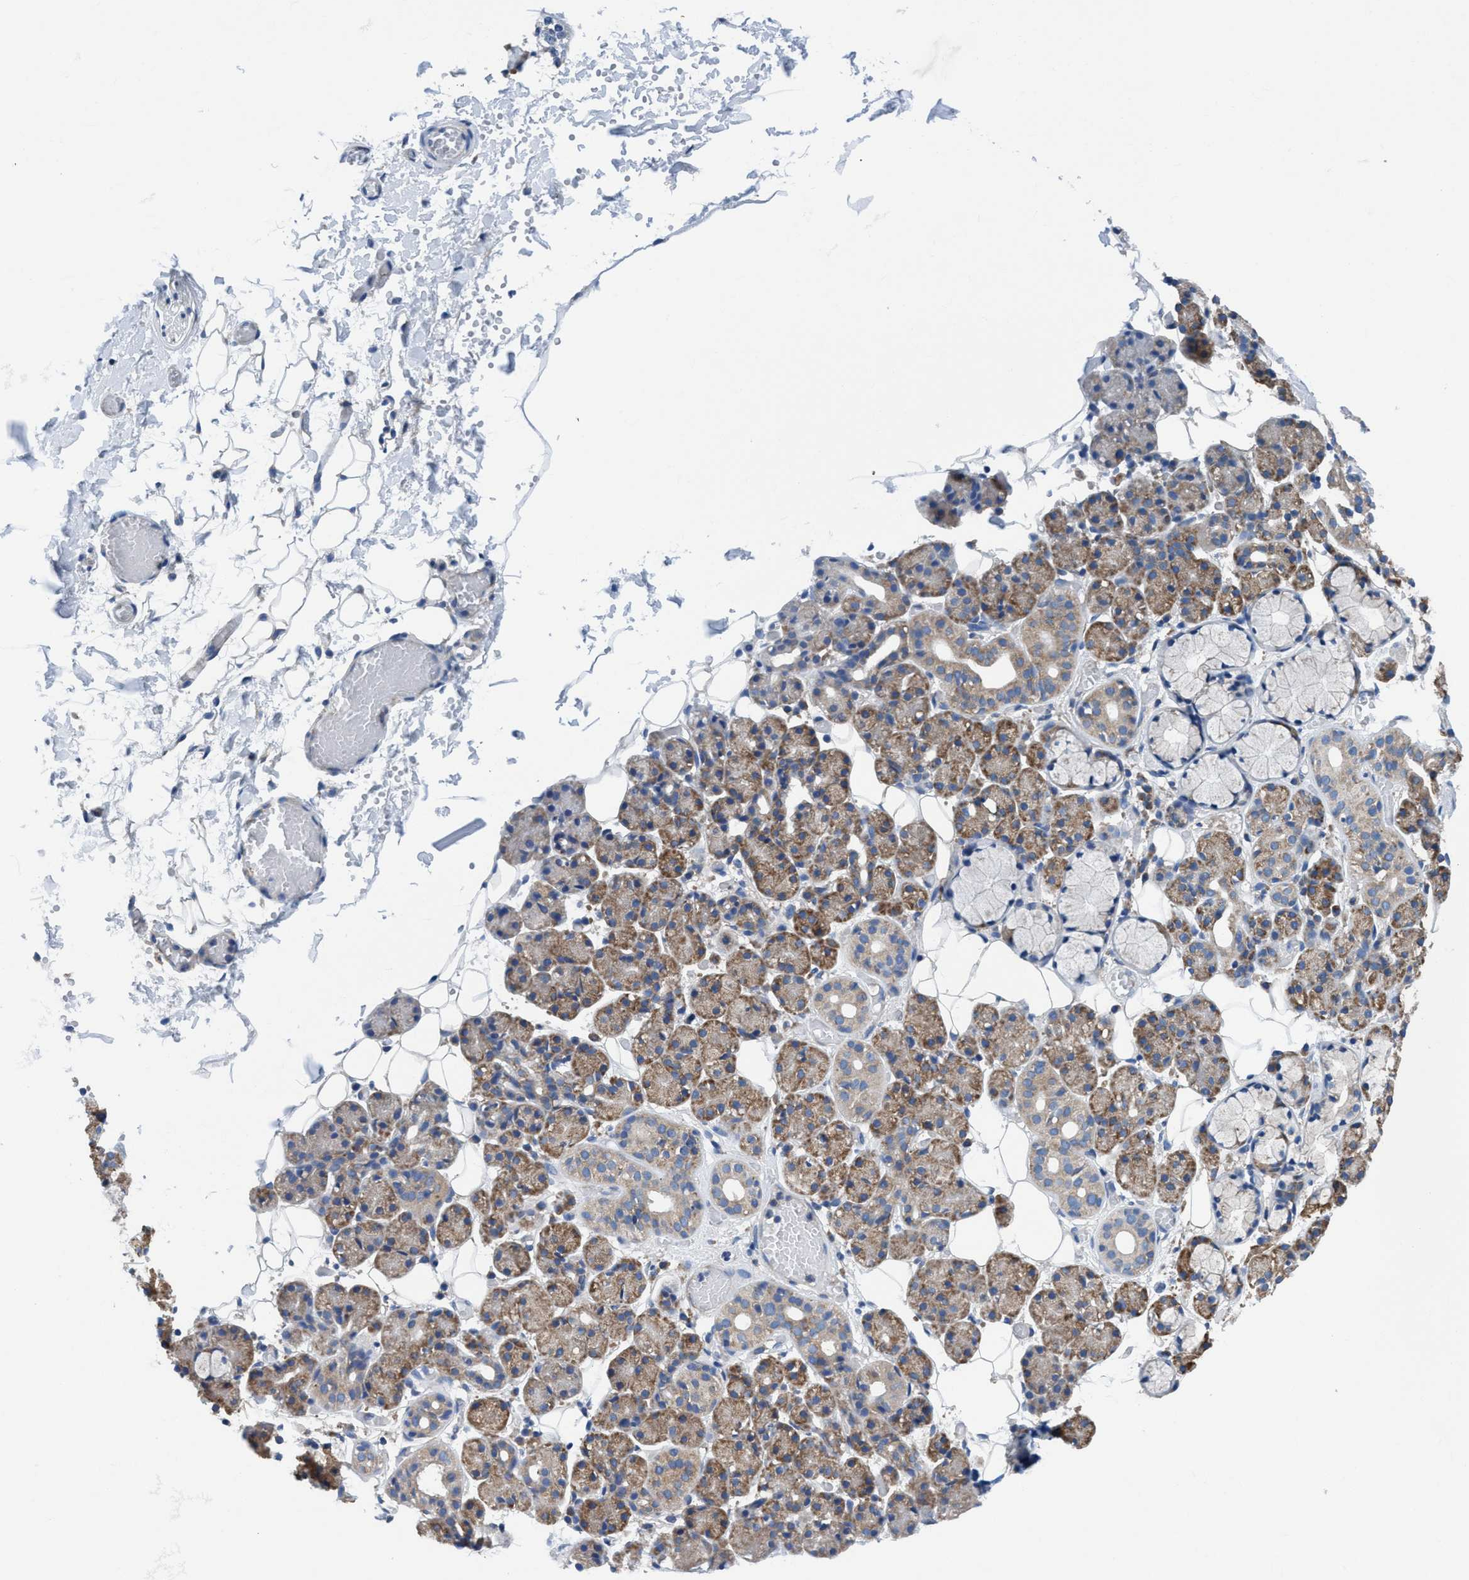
{"staining": {"intensity": "moderate", "quantity": "25%-75%", "location": "cytoplasmic/membranous"}, "tissue": "salivary gland", "cell_type": "Glandular cells", "image_type": "normal", "snomed": [{"axis": "morphology", "description": "Normal tissue, NOS"}, {"axis": "topography", "description": "Salivary gland"}], "caption": "Salivary gland was stained to show a protein in brown. There is medium levels of moderate cytoplasmic/membranous positivity in approximately 25%-75% of glandular cells. (IHC, brightfield microscopy, high magnification).", "gene": "NMT1", "patient": {"sex": "male", "age": 63}}